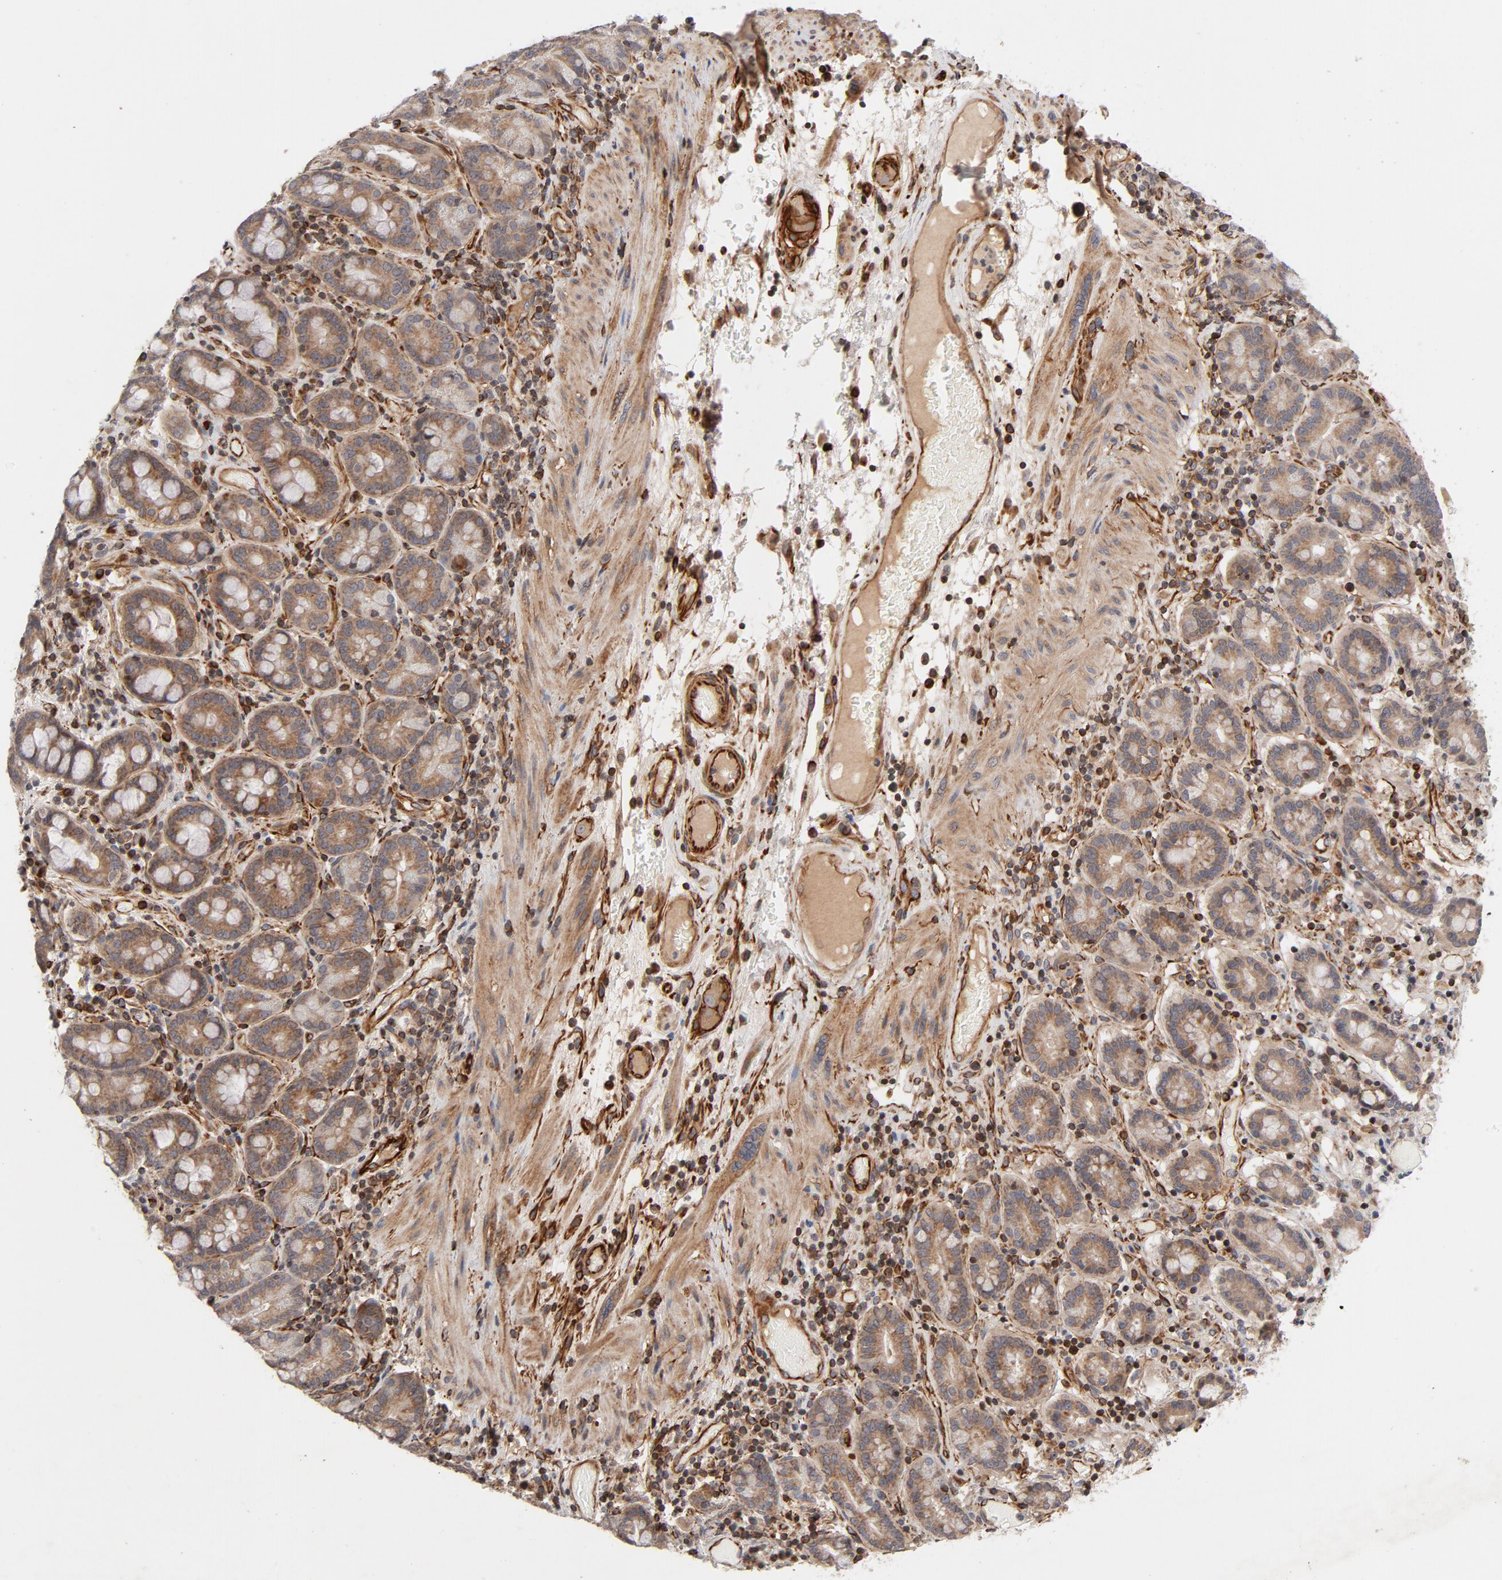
{"staining": {"intensity": "moderate", "quantity": ">75%", "location": "cytoplasmic/membranous"}, "tissue": "pancreatic cancer", "cell_type": "Tumor cells", "image_type": "cancer", "snomed": [{"axis": "morphology", "description": "Adenocarcinoma, NOS"}, {"axis": "topography", "description": "Pancreas"}], "caption": "Immunohistochemical staining of human adenocarcinoma (pancreatic) demonstrates medium levels of moderate cytoplasmic/membranous protein expression in approximately >75% of tumor cells.", "gene": "DNAAF2", "patient": {"sex": "male", "age": 82}}